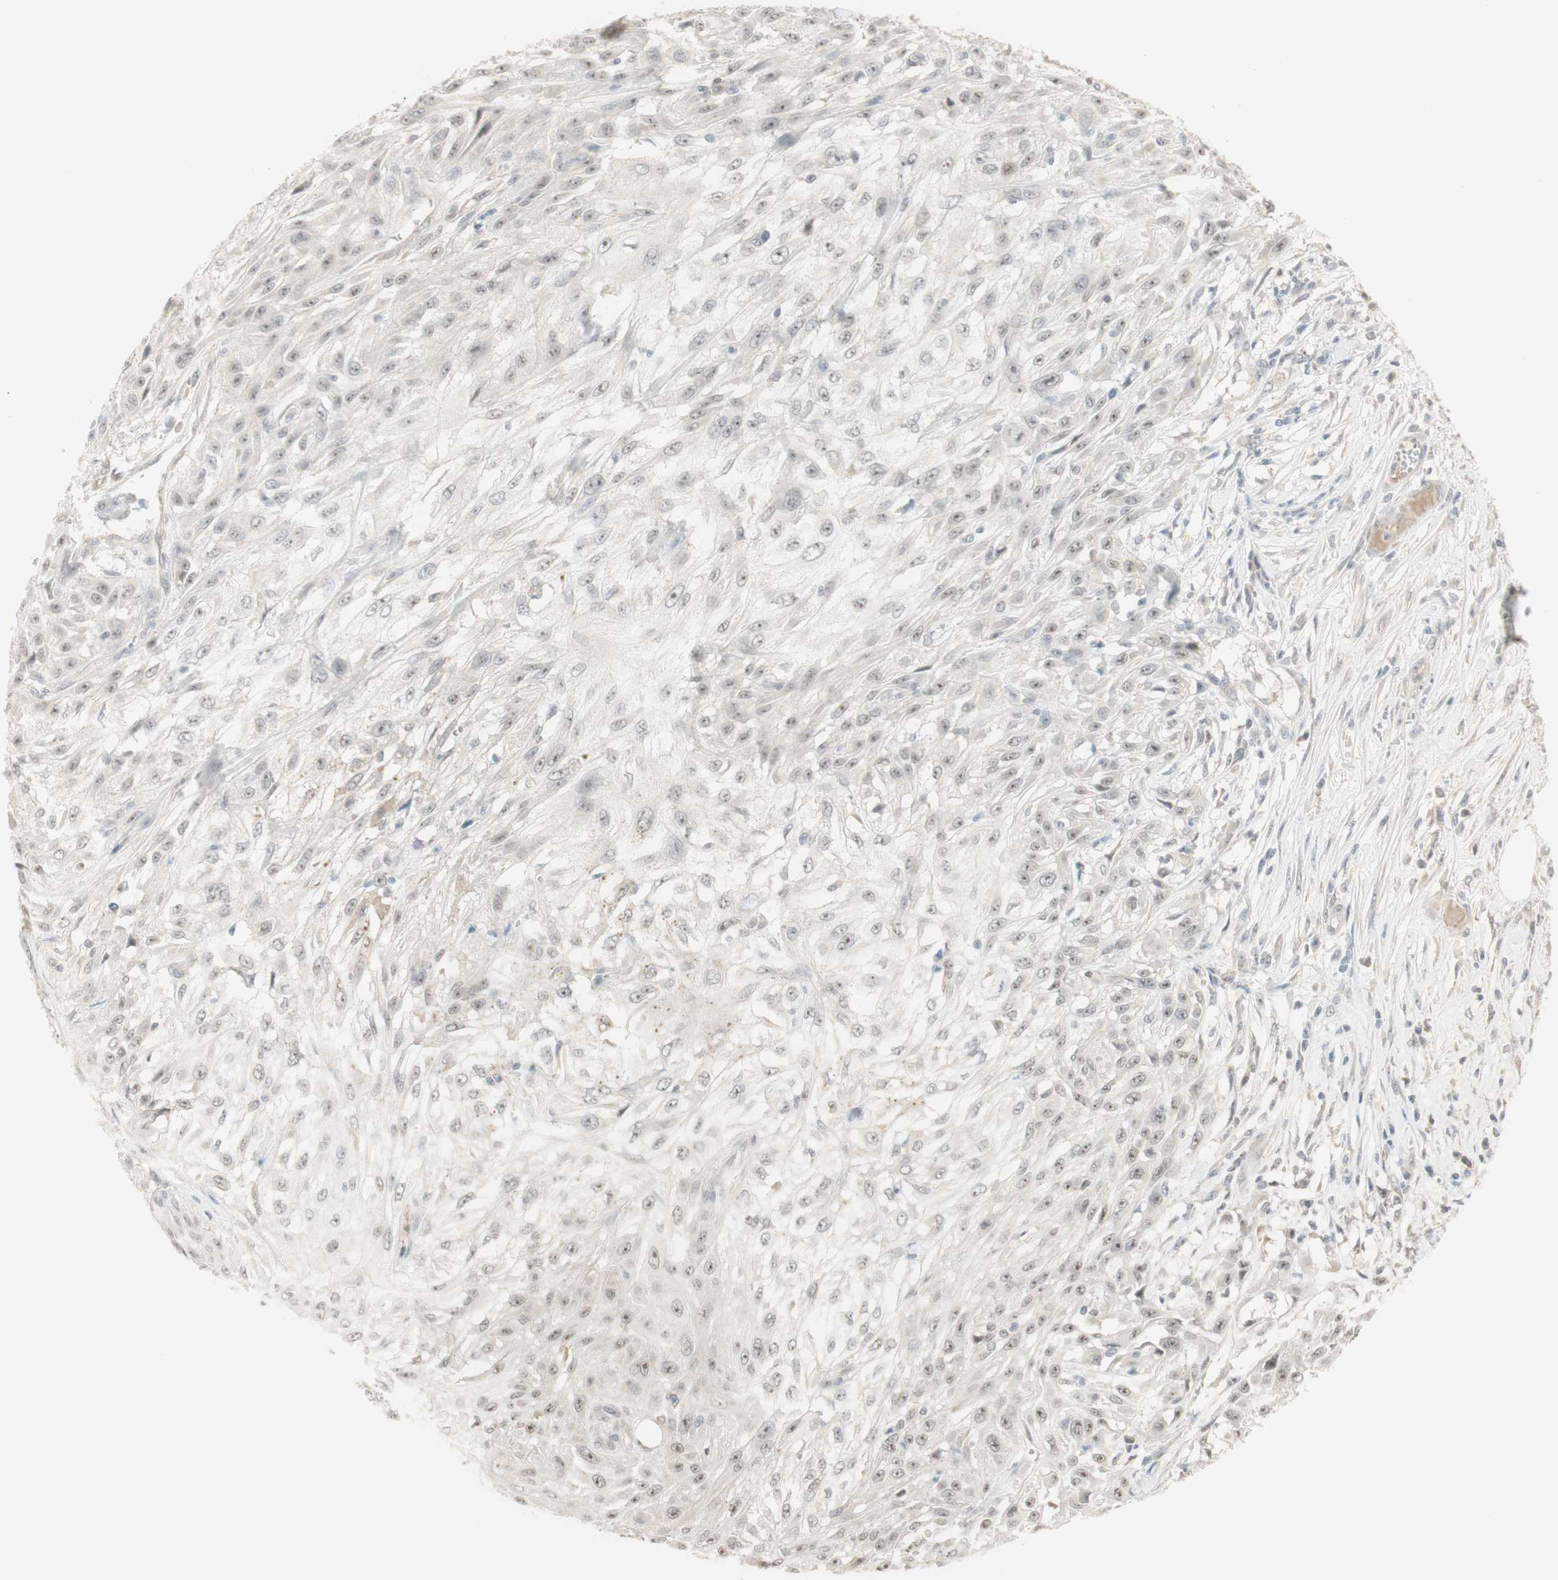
{"staining": {"intensity": "negative", "quantity": "none", "location": "none"}, "tissue": "skin cancer", "cell_type": "Tumor cells", "image_type": "cancer", "snomed": [{"axis": "morphology", "description": "Squamous cell carcinoma, NOS"}, {"axis": "topography", "description": "Skin"}], "caption": "Immunohistochemistry of skin cancer (squamous cell carcinoma) reveals no staining in tumor cells.", "gene": "PLCD4", "patient": {"sex": "male", "age": 75}}